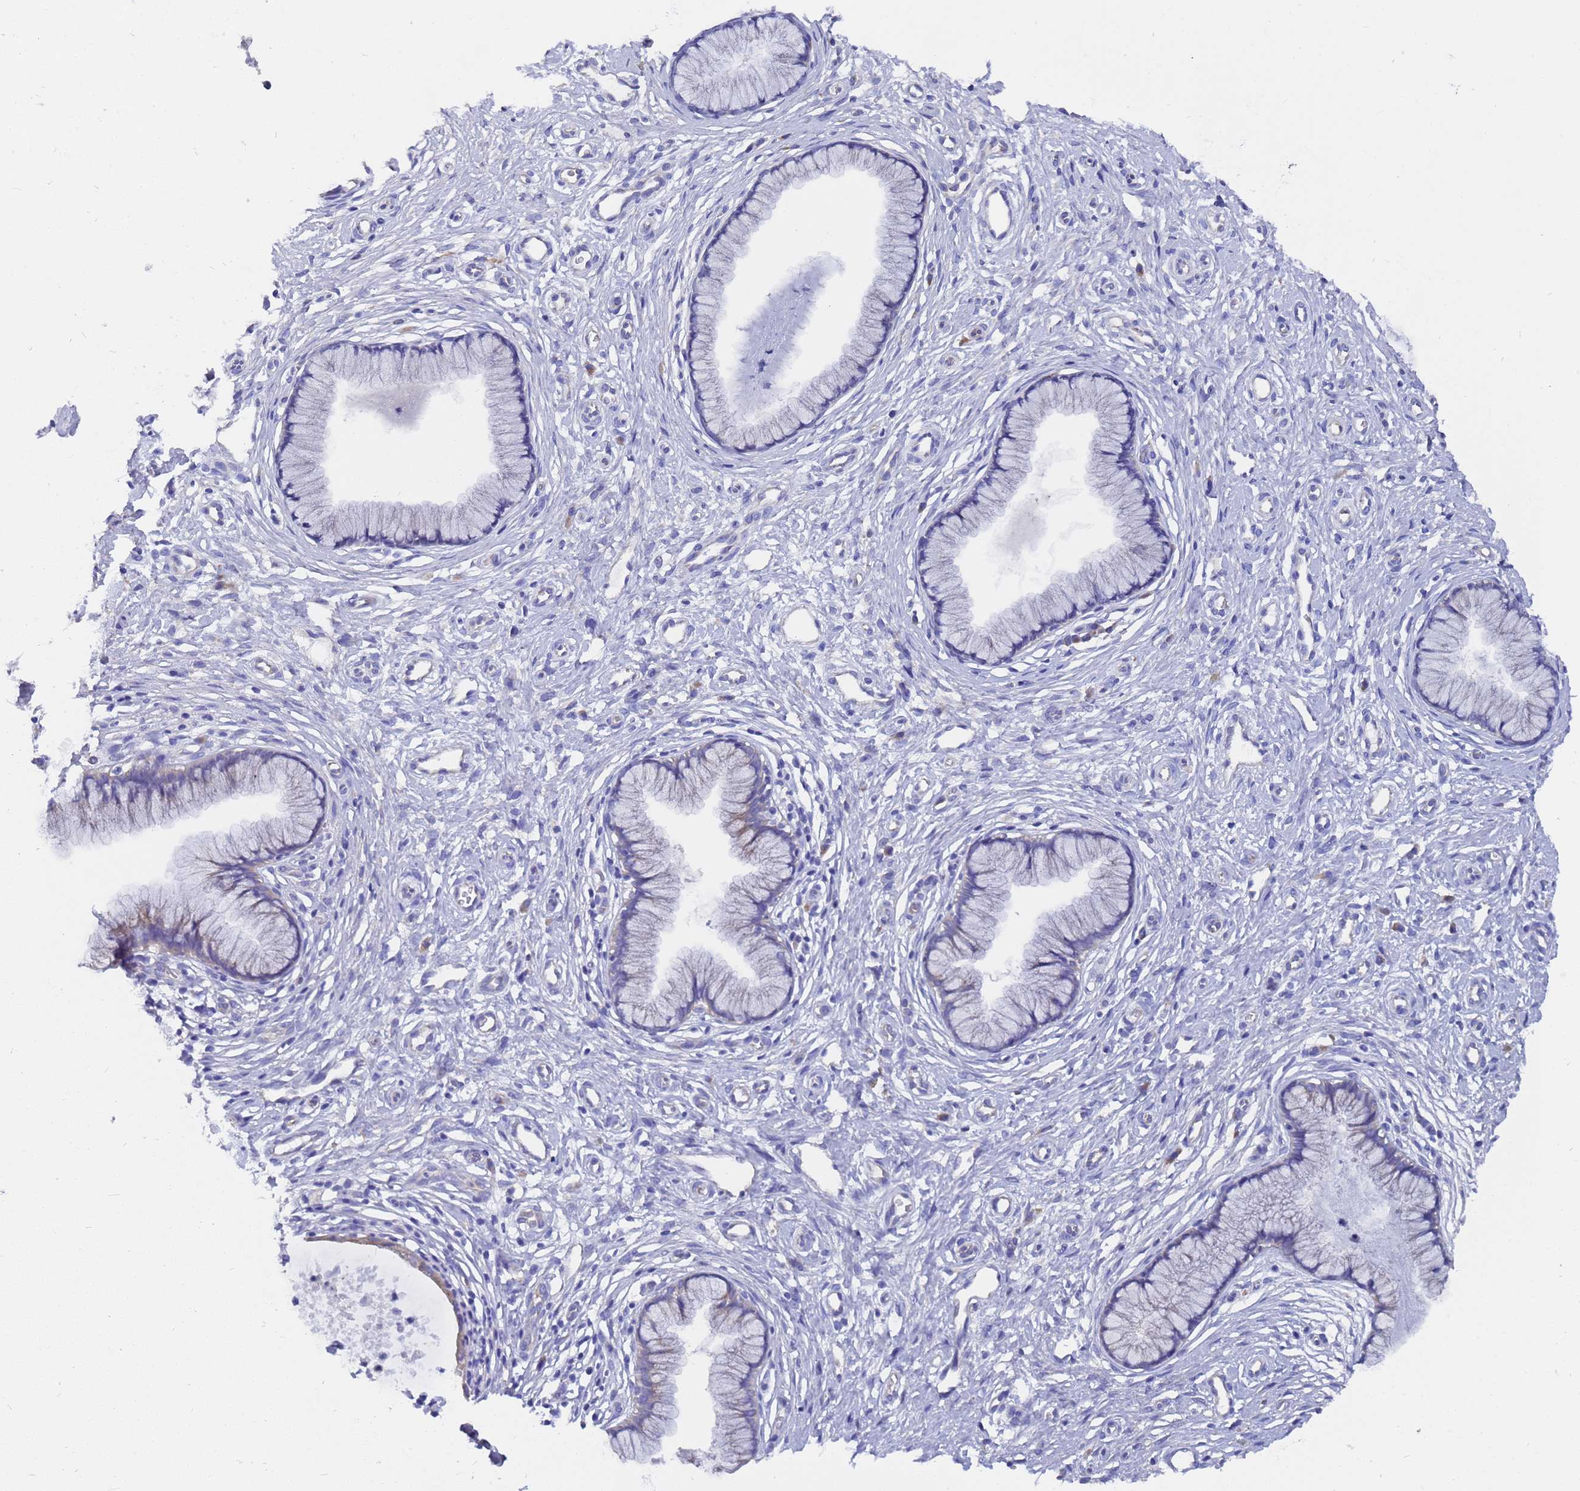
{"staining": {"intensity": "weak", "quantity": "<25%", "location": "cytoplasmic/membranous"}, "tissue": "cervix", "cell_type": "Glandular cells", "image_type": "normal", "snomed": [{"axis": "morphology", "description": "Normal tissue, NOS"}, {"axis": "topography", "description": "Cervix"}], "caption": "High power microscopy photomicrograph of an immunohistochemistry histopathology image of normal cervix, revealing no significant expression in glandular cells.", "gene": "TM4SF4", "patient": {"sex": "female", "age": 36}}